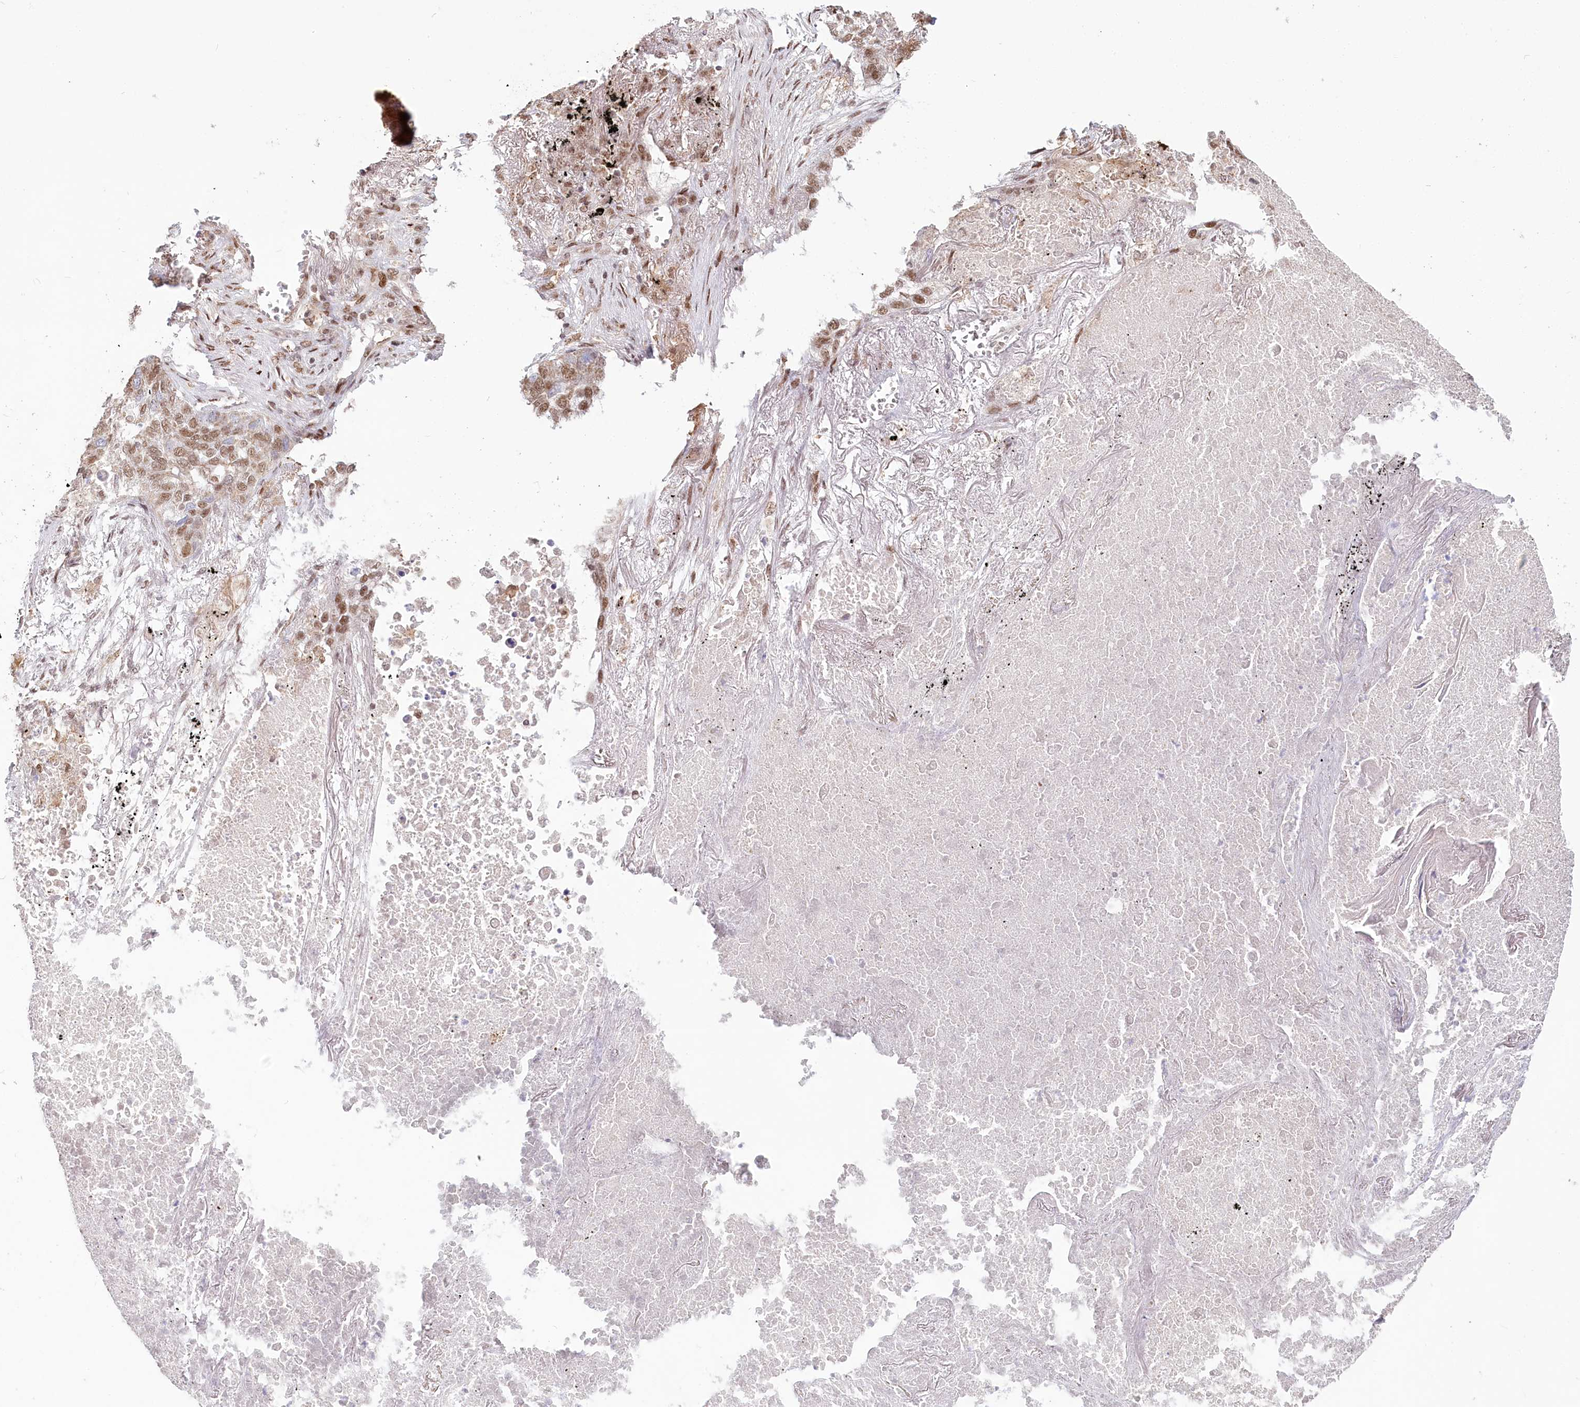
{"staining": {"intensity": "moderate", "quantity": ">75%", "location": "nuclear"}, "tissue": "lung cancer", "cell_type": "Tumor cells", "image_type": "cancer", "snomed": [{"axis": "morphology", "description": "Squamous cell carcinoma, NOS"}, {"axis": "topography", "description": "Lung"}], "caption": "Lung squamous cell carcinoma stained for a protein (brown) displays moderate nuclear positive expression in approximately >75% of tumor cells.", "gene": "PYURF", "patient": {"sex": "female", "age": 63}}